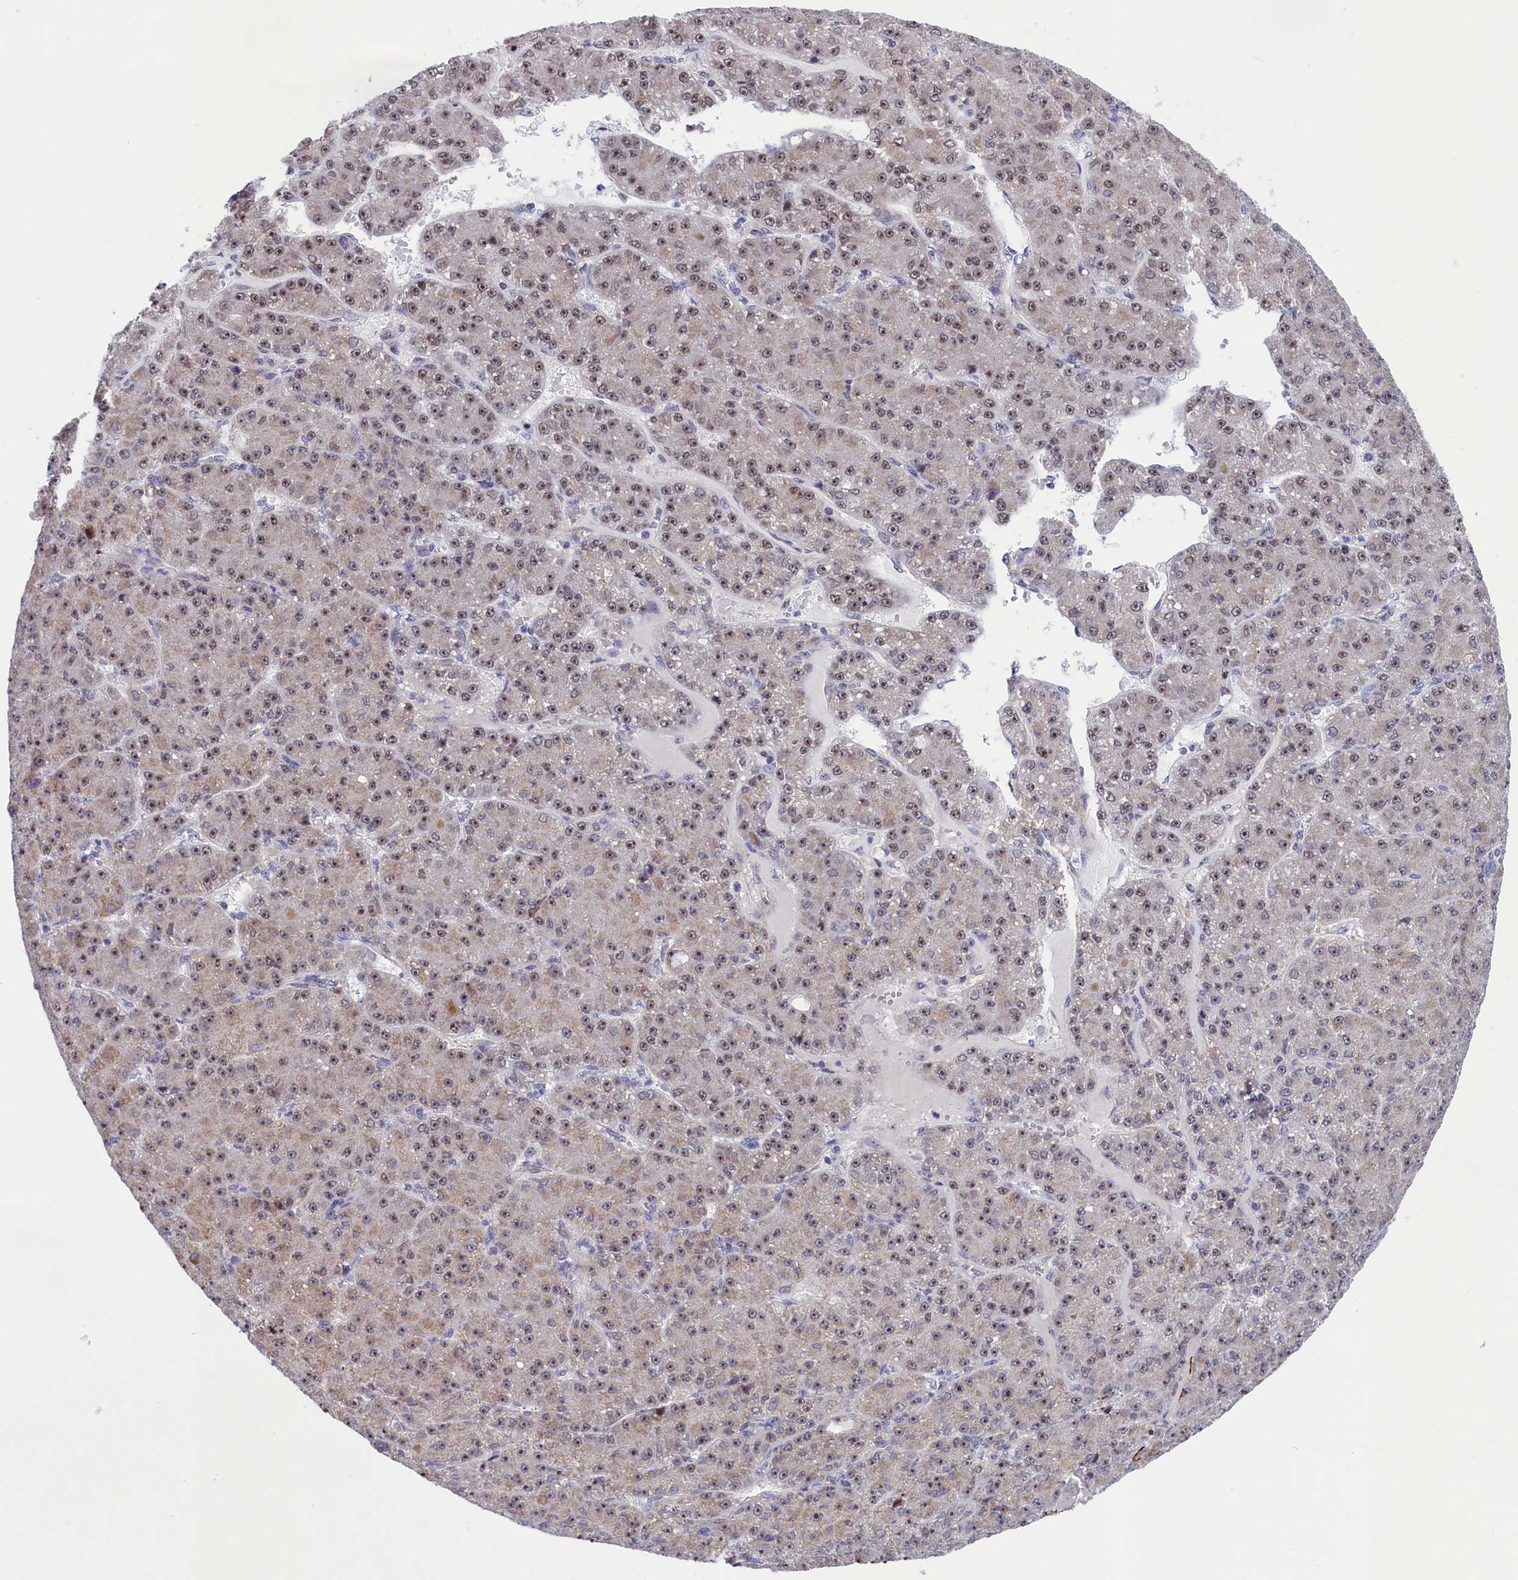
{"staining": {"intensity": "moderate", "quantity": ">75%", "location": "nuclear"}, "tissue": "liver cancer", "cell_type": "Tumor cells", "image_type": "cancer", "snomed": [{"axis": "morphology", "description": "Carcinoma, Hepatocellular, NOS"}, {"axis": "topography", "description": "Liver"}], "caption": "Liver cancer tissue demonstrates moderate nuclear staining in approximately >75% of tumor cells The protein is shown in brown color, while the nuclei are stained blue.", "gene": "PPAN", "patient": {"sex": "male", "age": 67}}